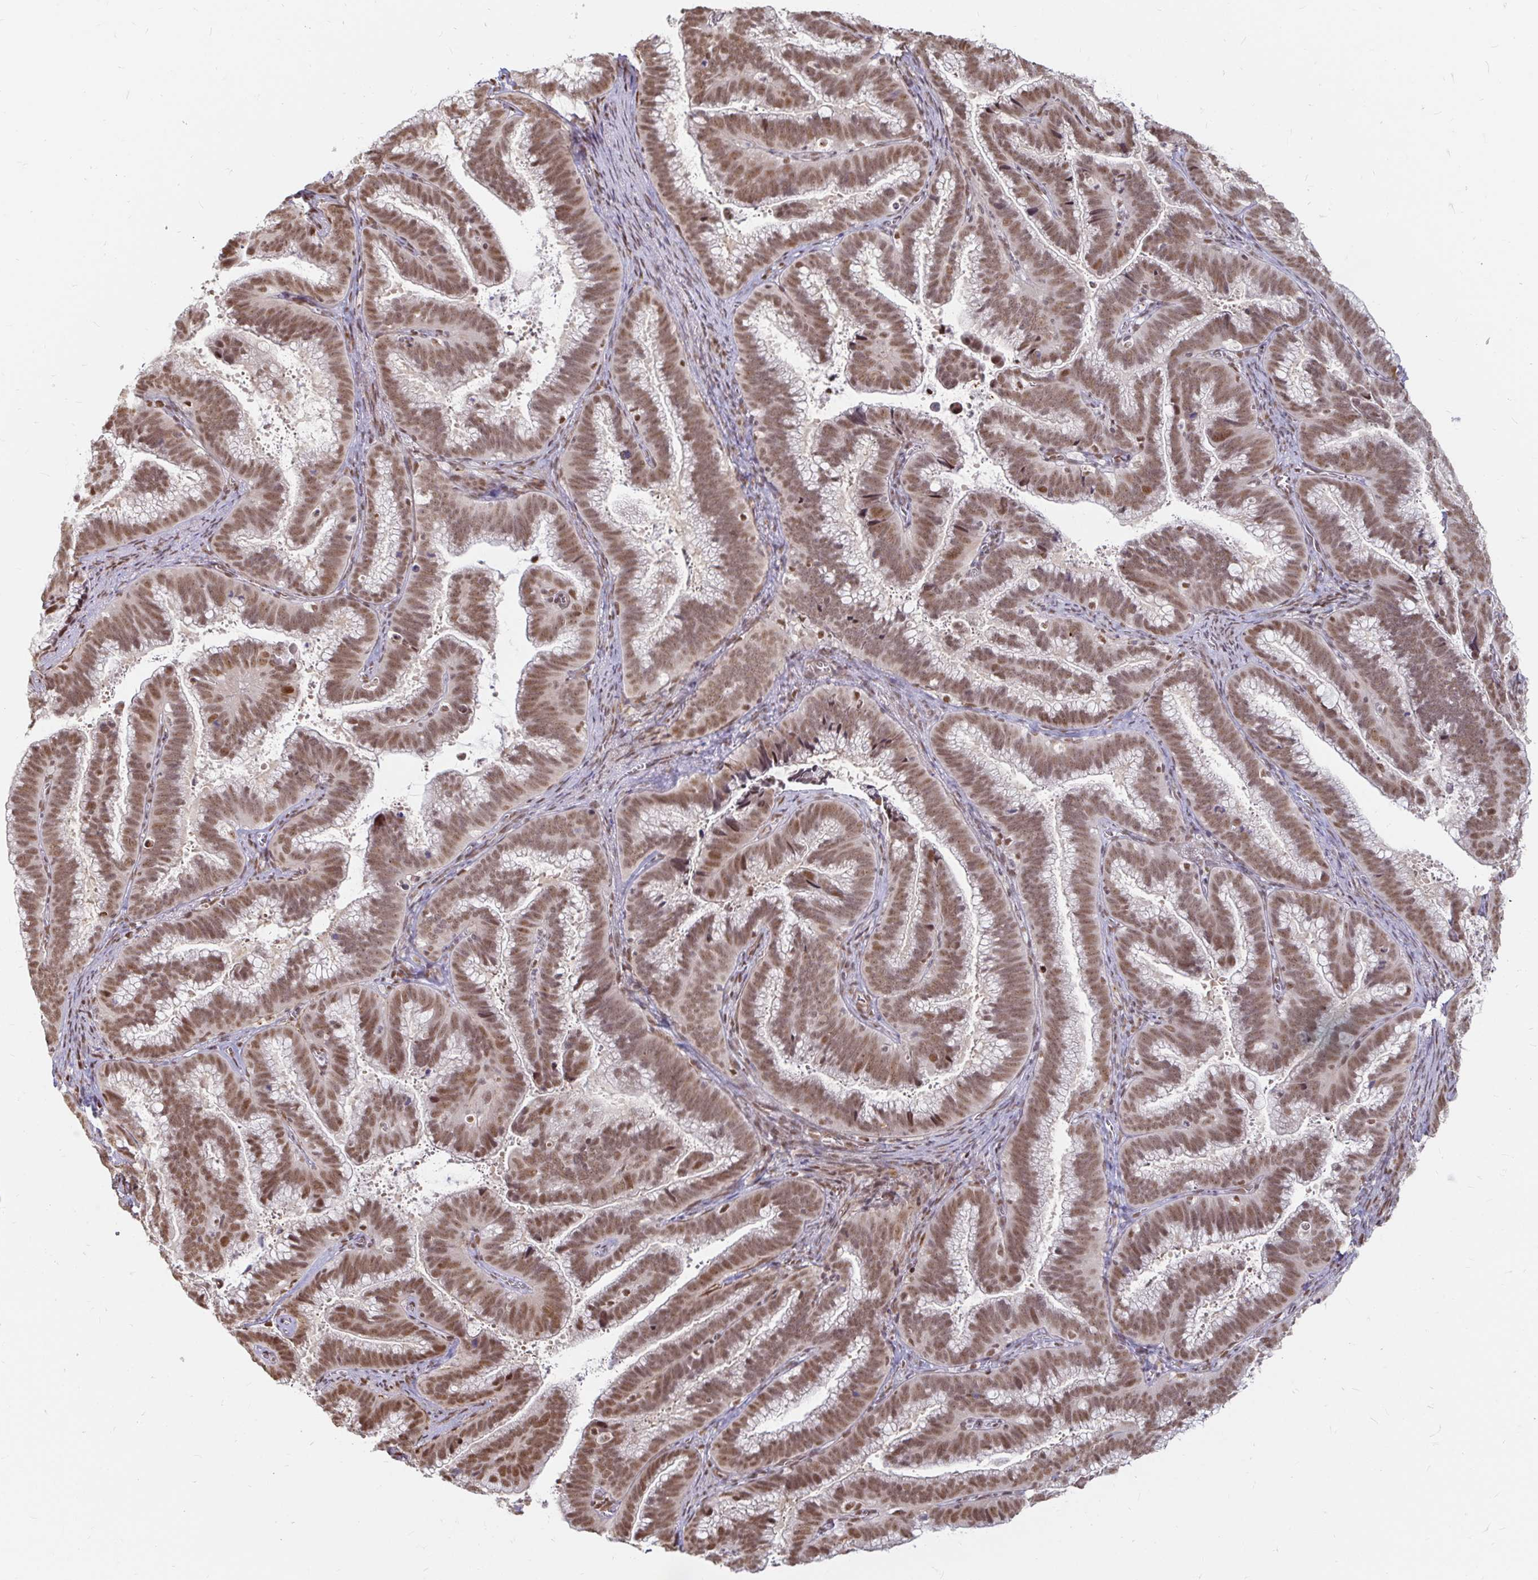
{"staining": {"intensity": "moderate", "quantity": ">75%", "location": "nuclear"}, "tissue": "cervical cancer", "cell_type": "Tumor cells", "image_type": "cancer", "snomed": [{"axis": "morphology", "description": "Adenocarcinoma, NOS"}, {"axis": "topography", "description": "Cervix"}], "caption": "Cervical adenocarcinoma tissue reveals moderate nuclear staining in approximately >75% of tumor cells, visualized by immunohistochemistry. (DAB IHC, brown staining for protein, blue staining for nuclei).", "gene": "HNRNPU", "patient": {"sex": "female", "age": 61}}